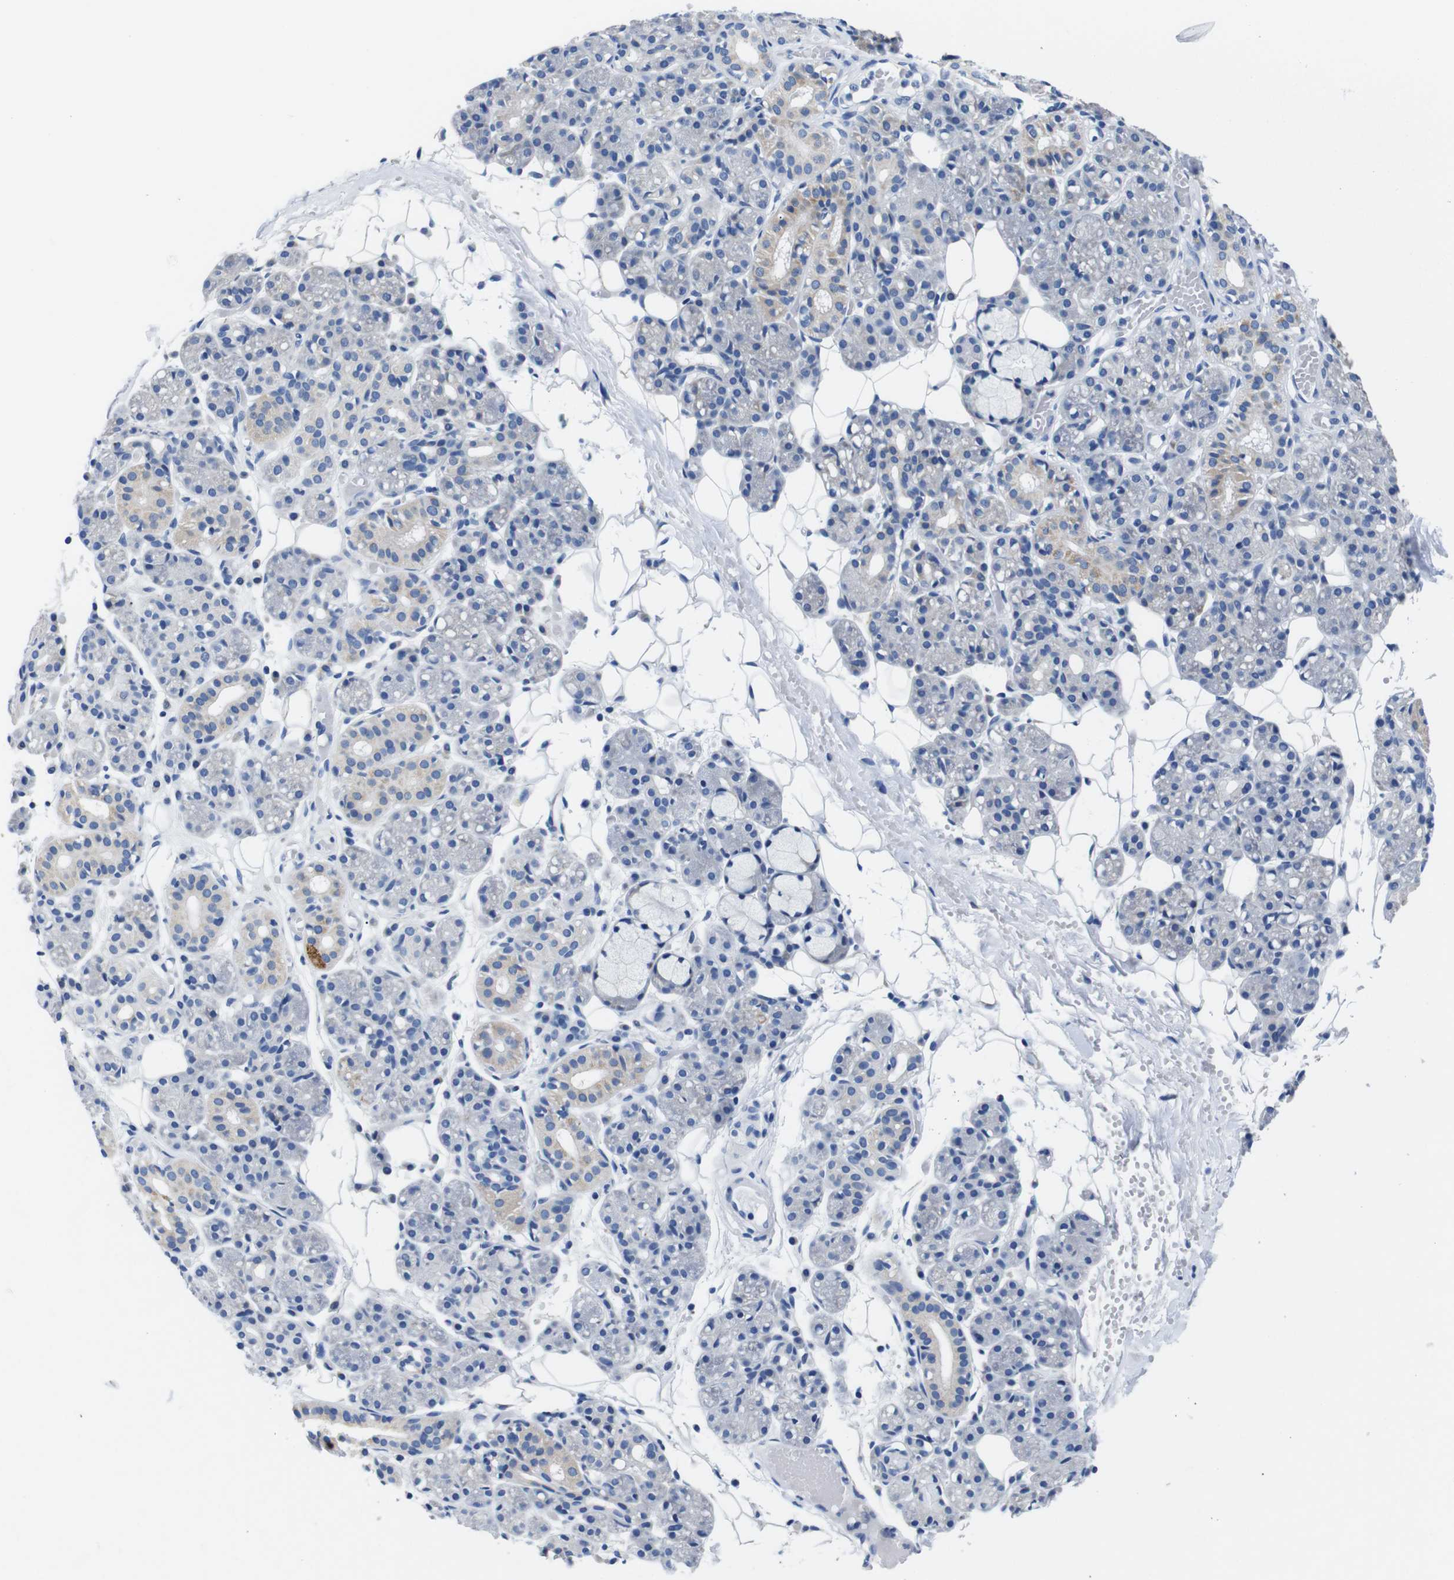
{"staining": {"intensity": "weak", "quantity": "<25%", "location": "cytoplasmic/membranous"}, "tissue": "salivary gland", "cell_type": "Glandular cells", "image_type": "normal", "snomed": [{"axis": "morphology", "description": "Normal tissue, NOS"}, {"axis": "topography", "description": "Salivary gland"}], "caption": "This is a micrograph of immunohistochemistry (IHC) staining of unremarkable salivary gland, which shows no positivity in glandular cells.", "gene": "SNX19", "patient": {"sex": "male", "age": 63}}